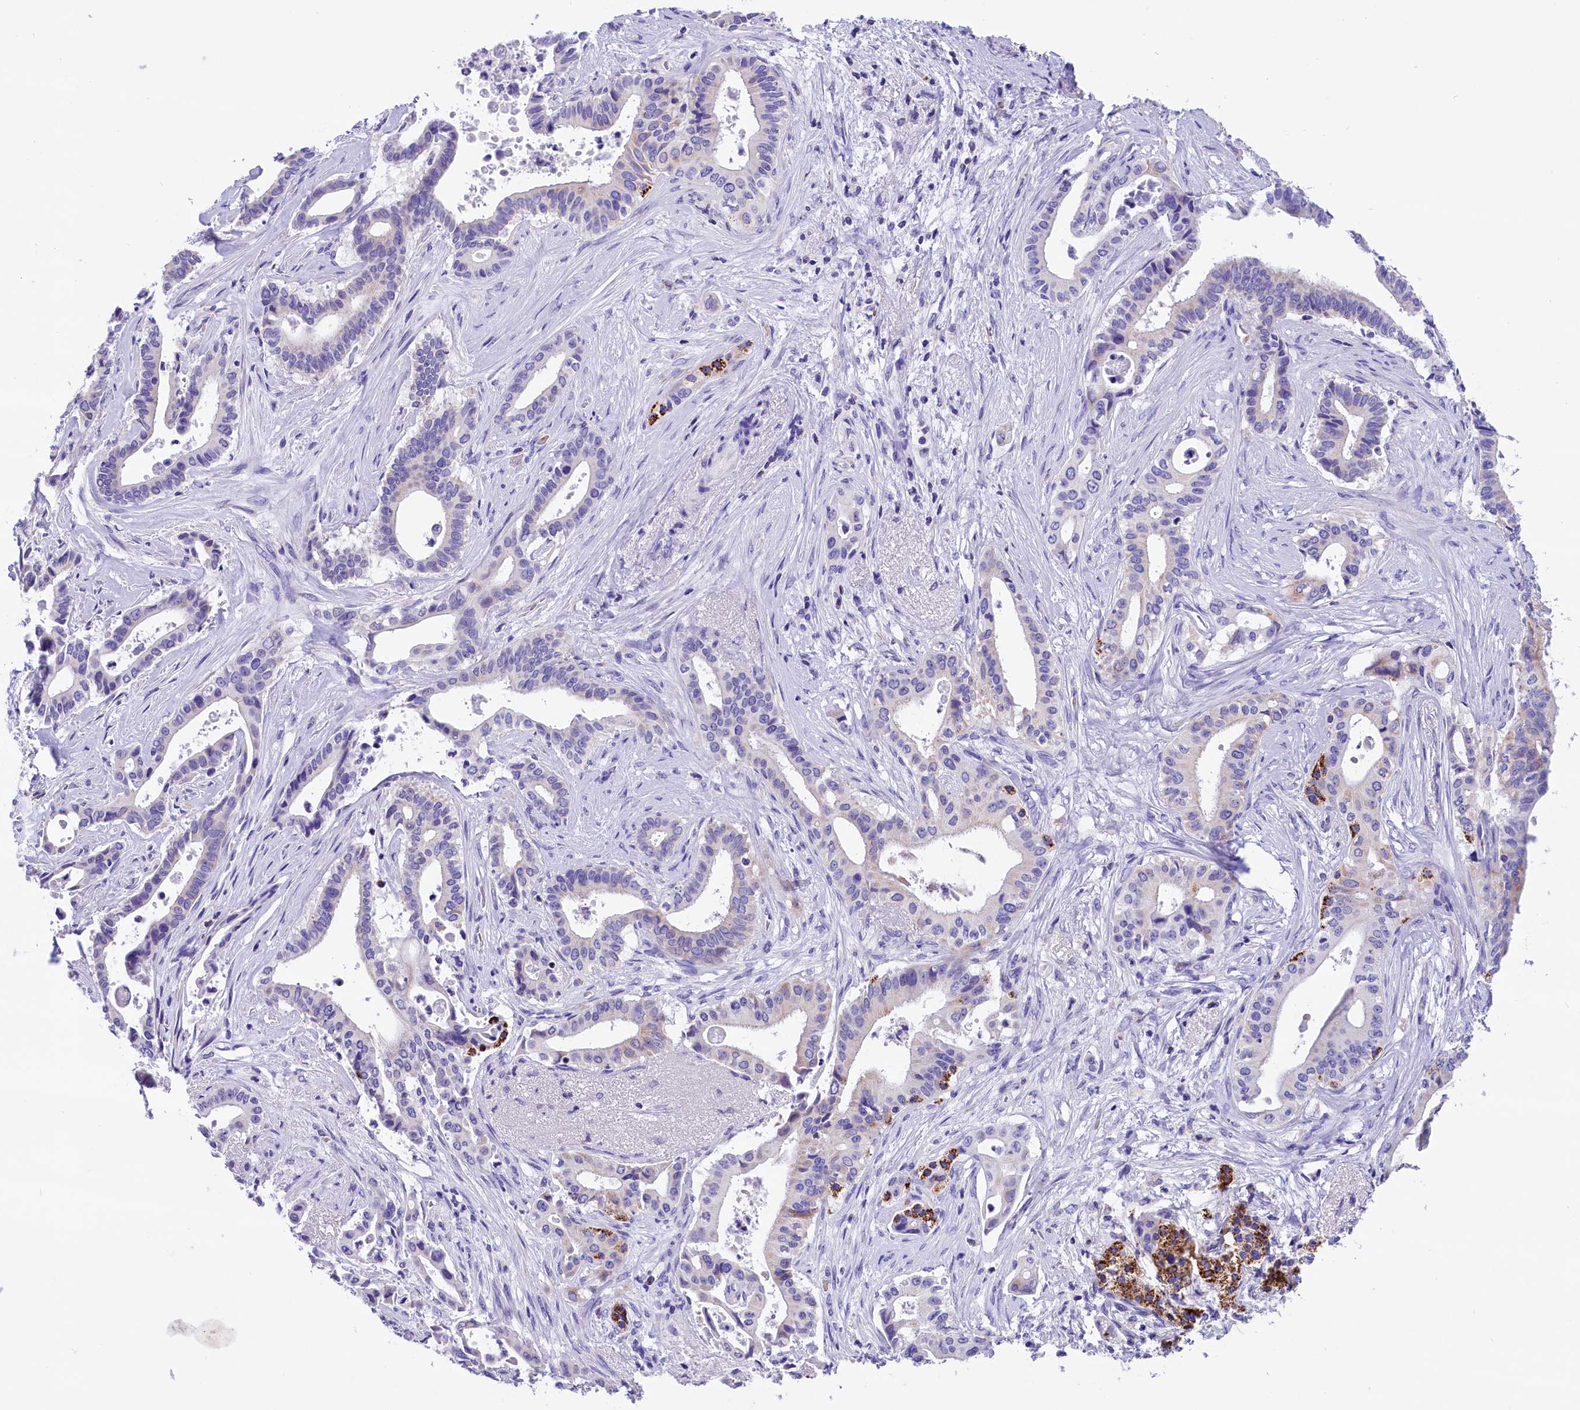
{"staining": {"intensity": "negative", "quantity": "none", "location": "none"}, "tissue": "pancreatic cancer", "cell_type": "Tumor cells", "image_type": "cancer", "snomed": [{"axis": "morphology", "description": "Adenocarcinoma, NOS"}, {"axis": "topography", "description": "Pancreas"}], "caption": "This is an IHC micrograph of pancreatic adenocarcinoma. There is no expression in tumor cells.", "gene": "ABAT", "patient": {"sex": "female", "age": 77}}